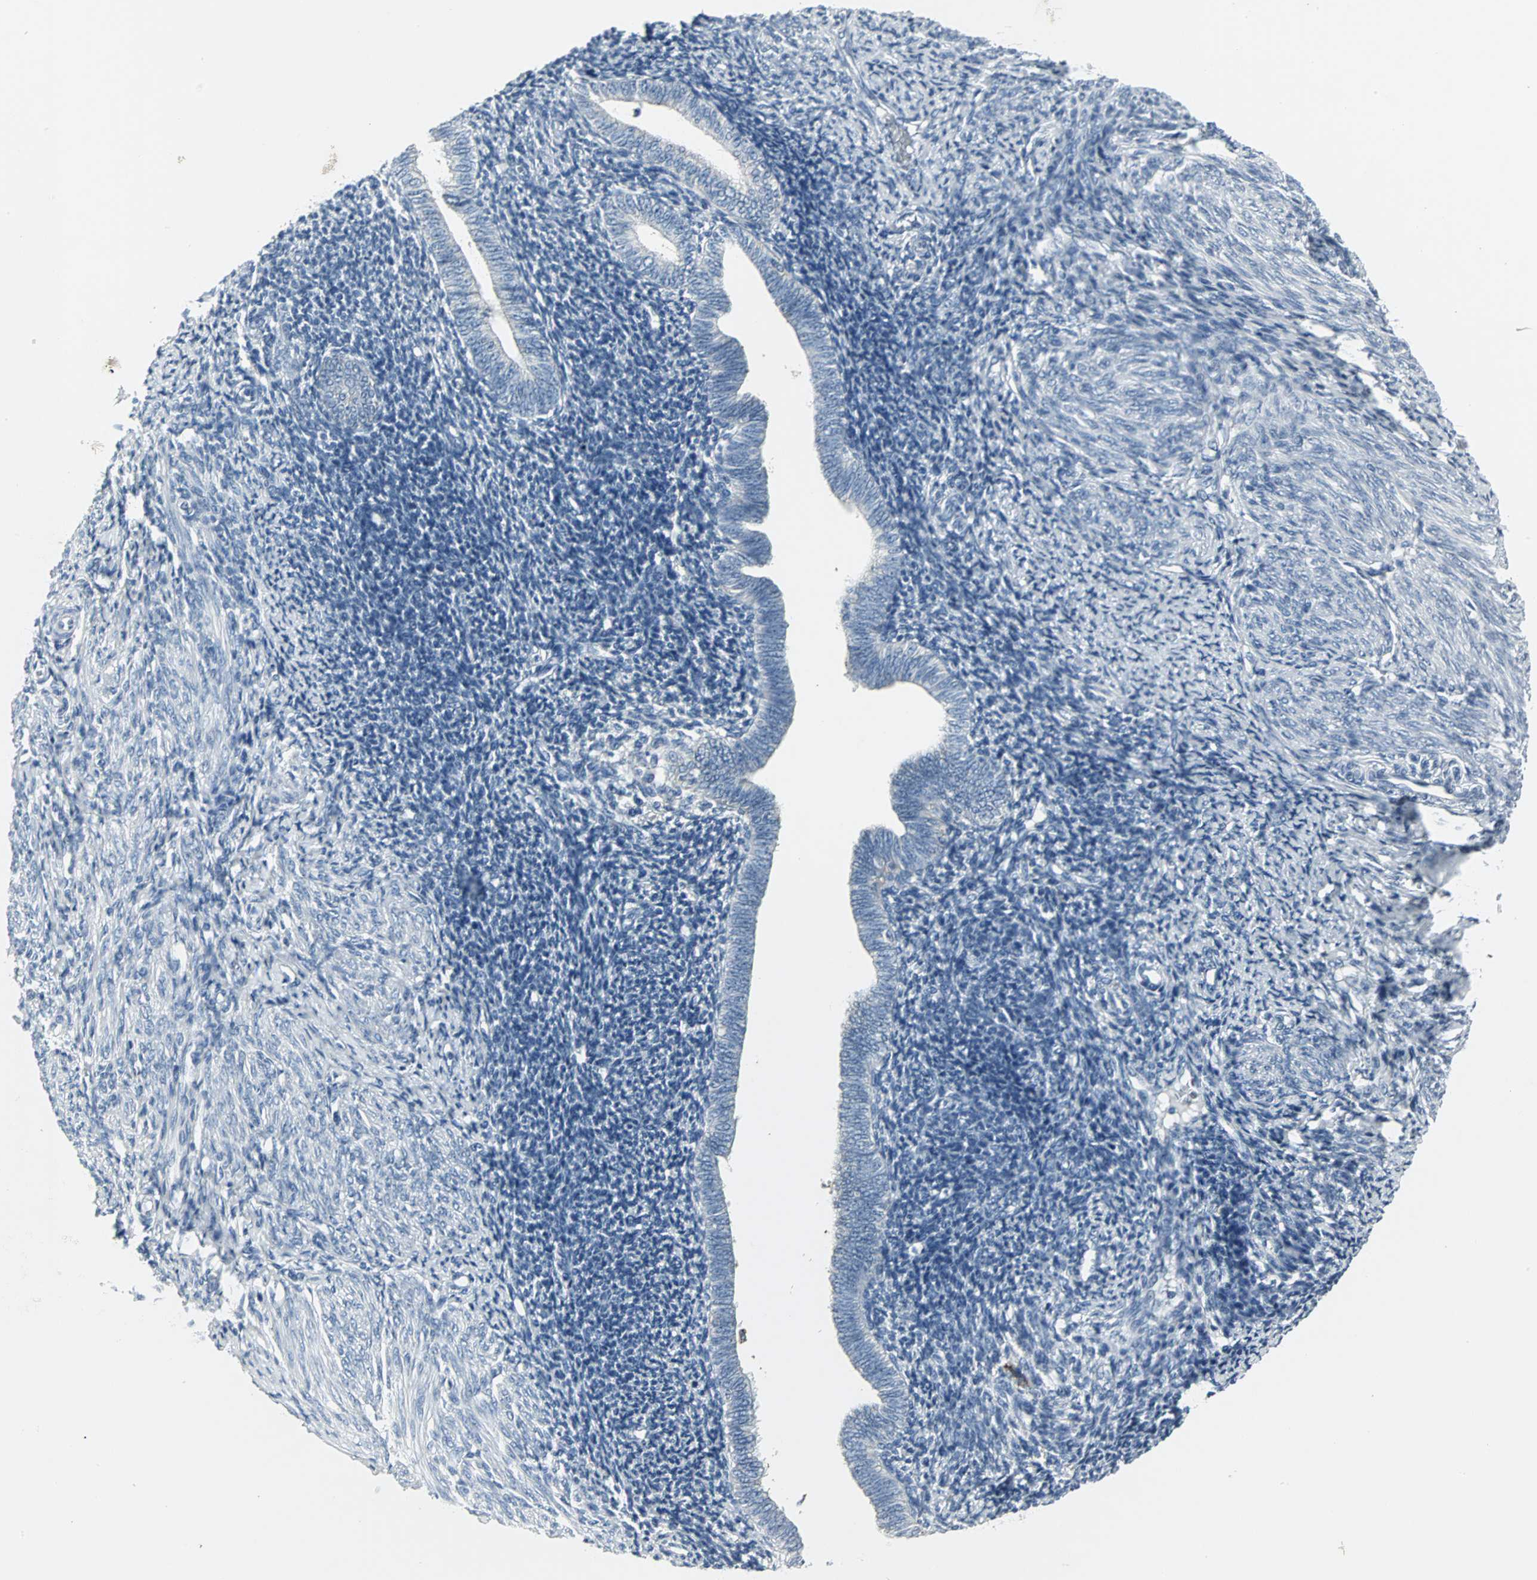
{"staining": {"intensity": "negative", "quantity": "none", "location": "none"}, "tissue": "endometrium", "cell_type": "Cells in endometrial stroma", "image_type": "normal", "snomed": [{"axis": "morphology", "description": "Normal tissue, NOS"}, {"axis": "topography", "description": "Endometrium"}], "caption": "DAB immunohistochemical staining of unremarkable endometrium exhibits no significant expression in cells in endometrial stroma.", "gene": "SLC2A5", "patient": {"sex": "female", "age": 57}}